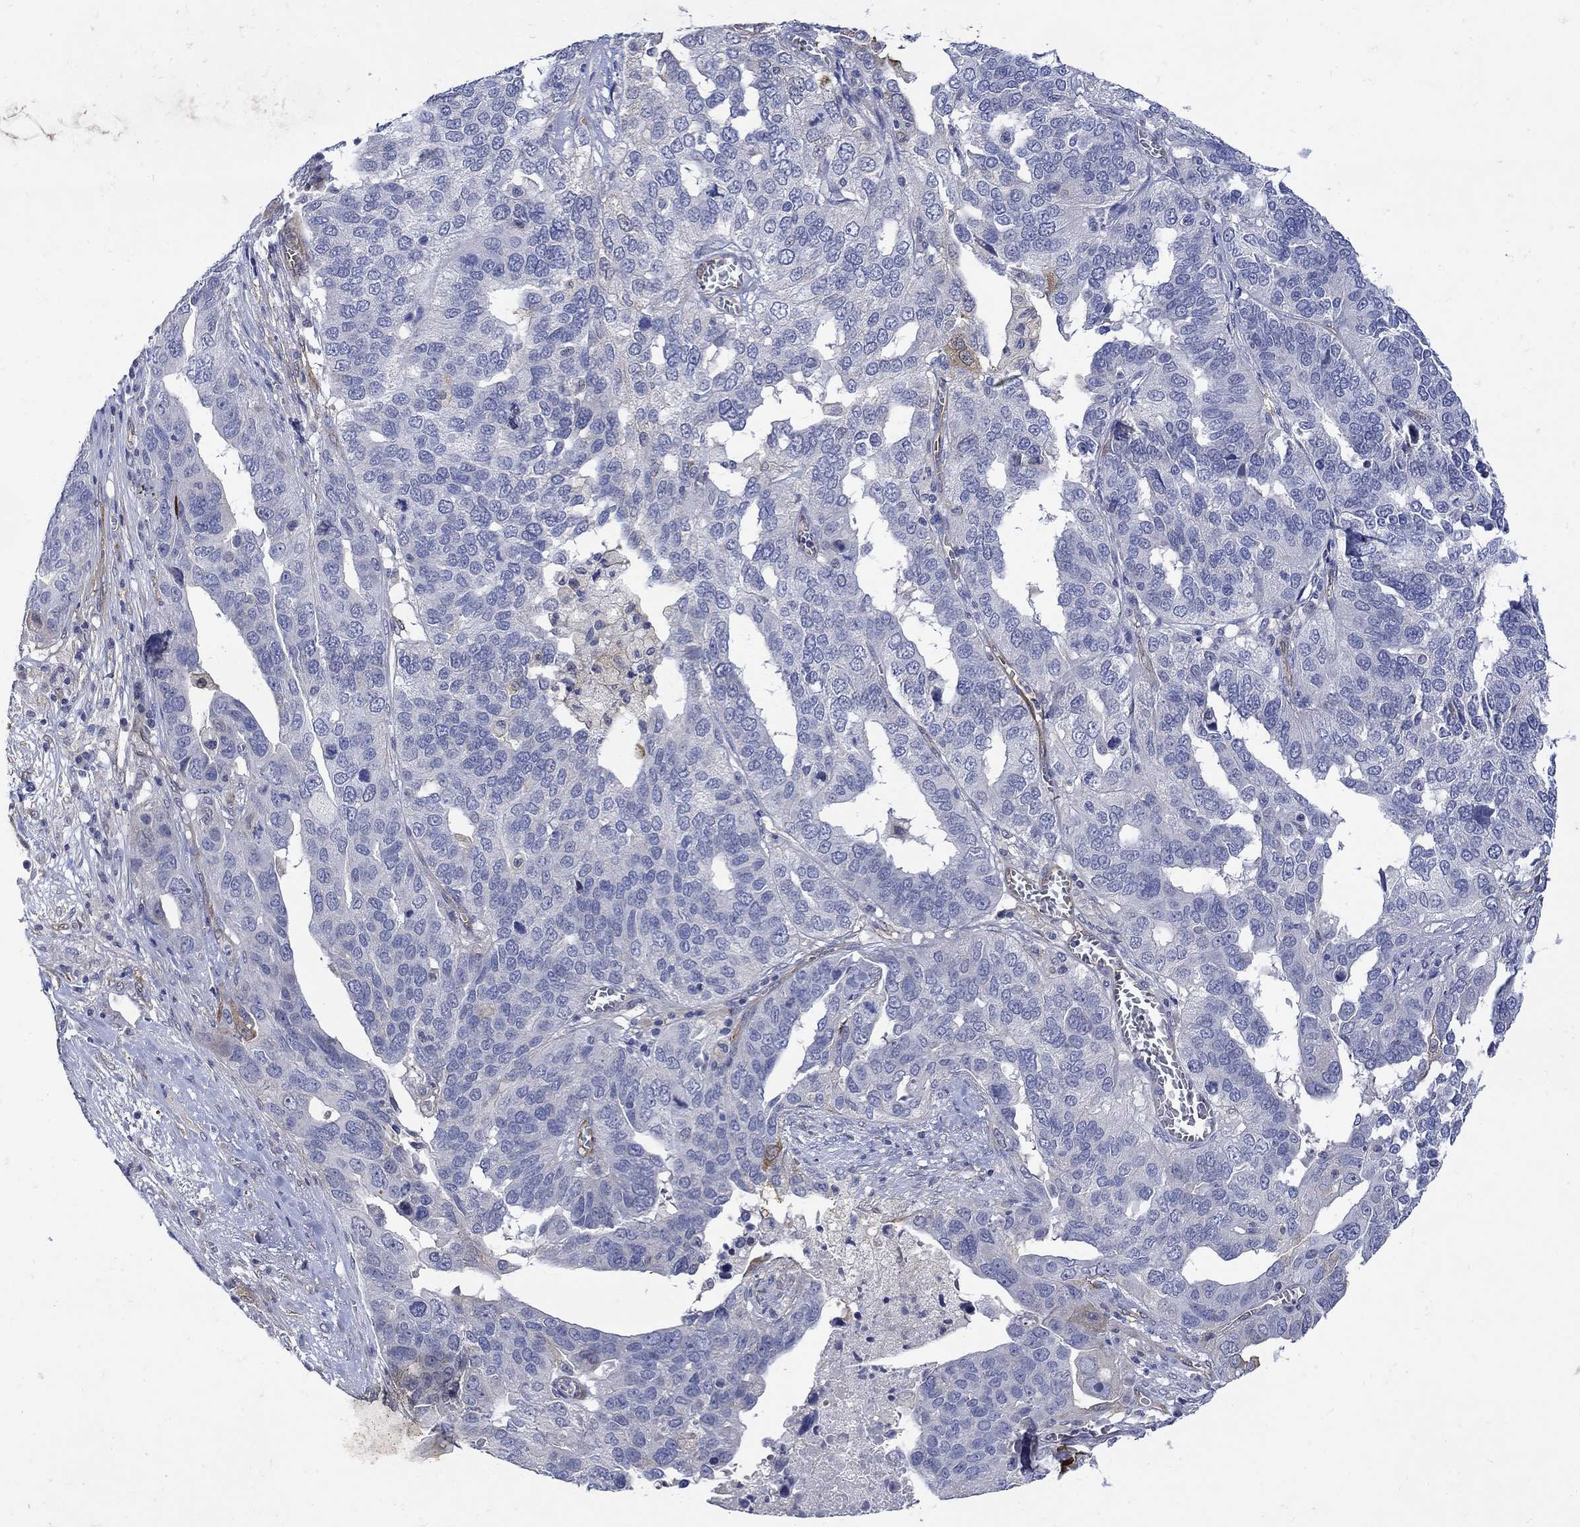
{"staining": {"intensity": "negative", "quantity": "none", "location": "none"}, "tissue": "ovarian cancer", "cell_type": "Tumor cells", "image_type": "cancer", "snomed": [{"axis": "morphology", "description": "Carcinoma, endometroid"}, {"axis": "topography", "description": "Soft tissue"}, {"axis": "topography", "description": "Ovary"}], "caption": "There is no significant expression in tumor cells of endometroid carcinoma (ovarian).", "gene": "TGM2", "patient": {"sex": "female", "age": 52}}